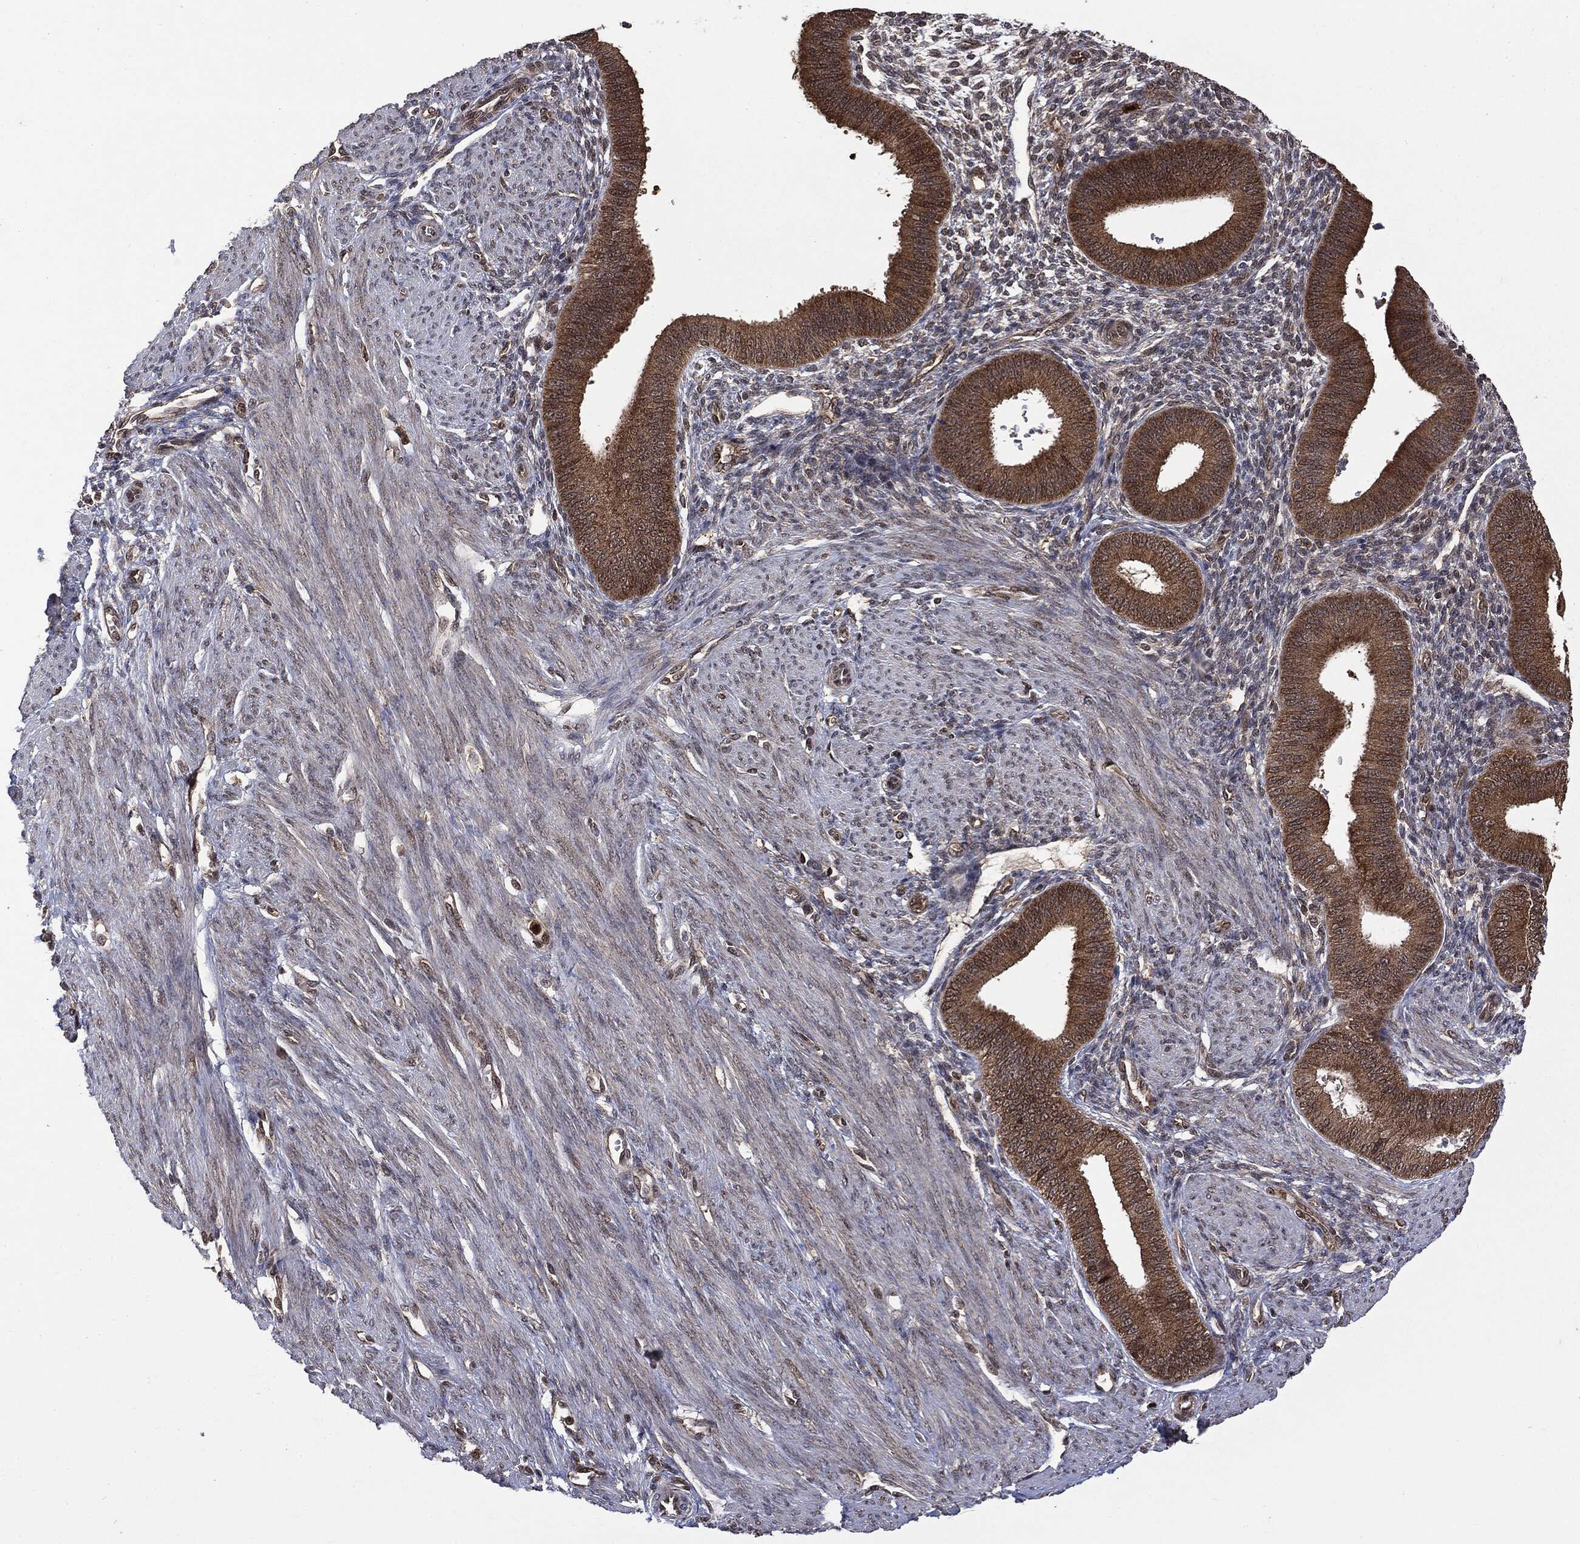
{"staining": {"intensity": "negative", "quantity": "none", "location": "none"}, "tissue": "endometrium", "cell_type": "Cells in endometrial stroma", "image_type": "normal", "snomed": [{"axis": "morphology", "description": "Normal tissue, NOS"}, {"axis": "topography", "description": "Endometrium"}], "caption": "High power microscopy micrograph of an immunohistochemistry (IHC) micrograph of unremarkable endometrium, revealing no significant expression in cells in endometrial stroma. The staining was performed using DAB (3,3'-diaminobenzidine) to visualize the protein expression in brown, while the nuclei were stained in blue with hematoxylin (Magnification: 20x).", "gene": "GPI", "patient": {"sex": "female", "age": 39}}